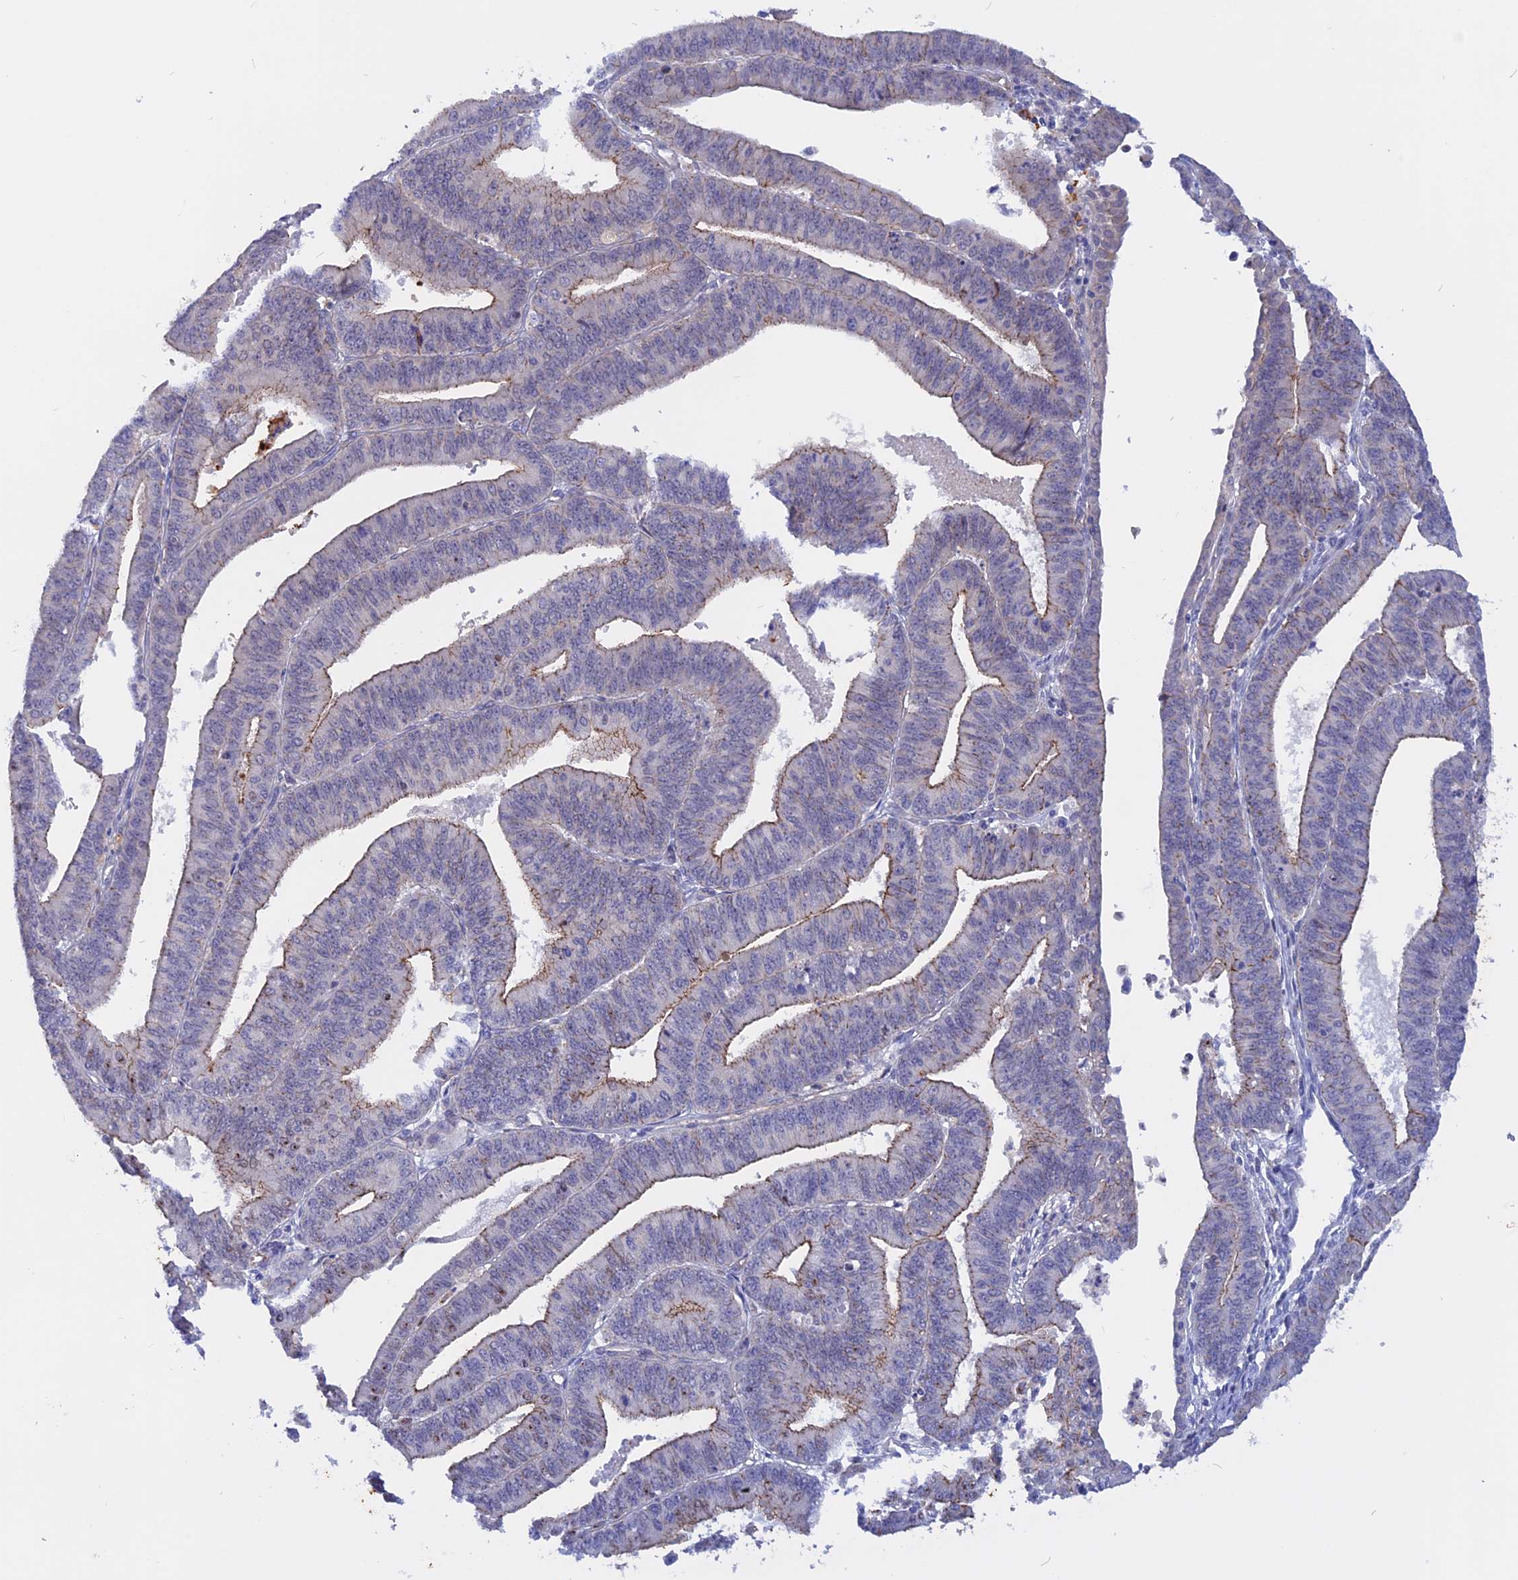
{"staining": {"intensity": "moderate", "quantity": "25%-75%", "location": "cytoplasmic/membranous,nuclear"}, "tissue": "endometrial cancer", "cell_type": "Tumor cells", "image_type": "cancer", "snomed": [{"axis": "morphology", "description": "Adenocarcinoma, NOS"}, {"axis": "topography", "description": "Endometrium"}], "caption": "Brown immunohistochemical staining in endometrial adenocarcinoma reveals moderate cytoplasmic/membranous and nuclear staining in about 25%-75% of tumor cells.", "gene": "GK5", "patient": {"sex": "female", "age": 73}}